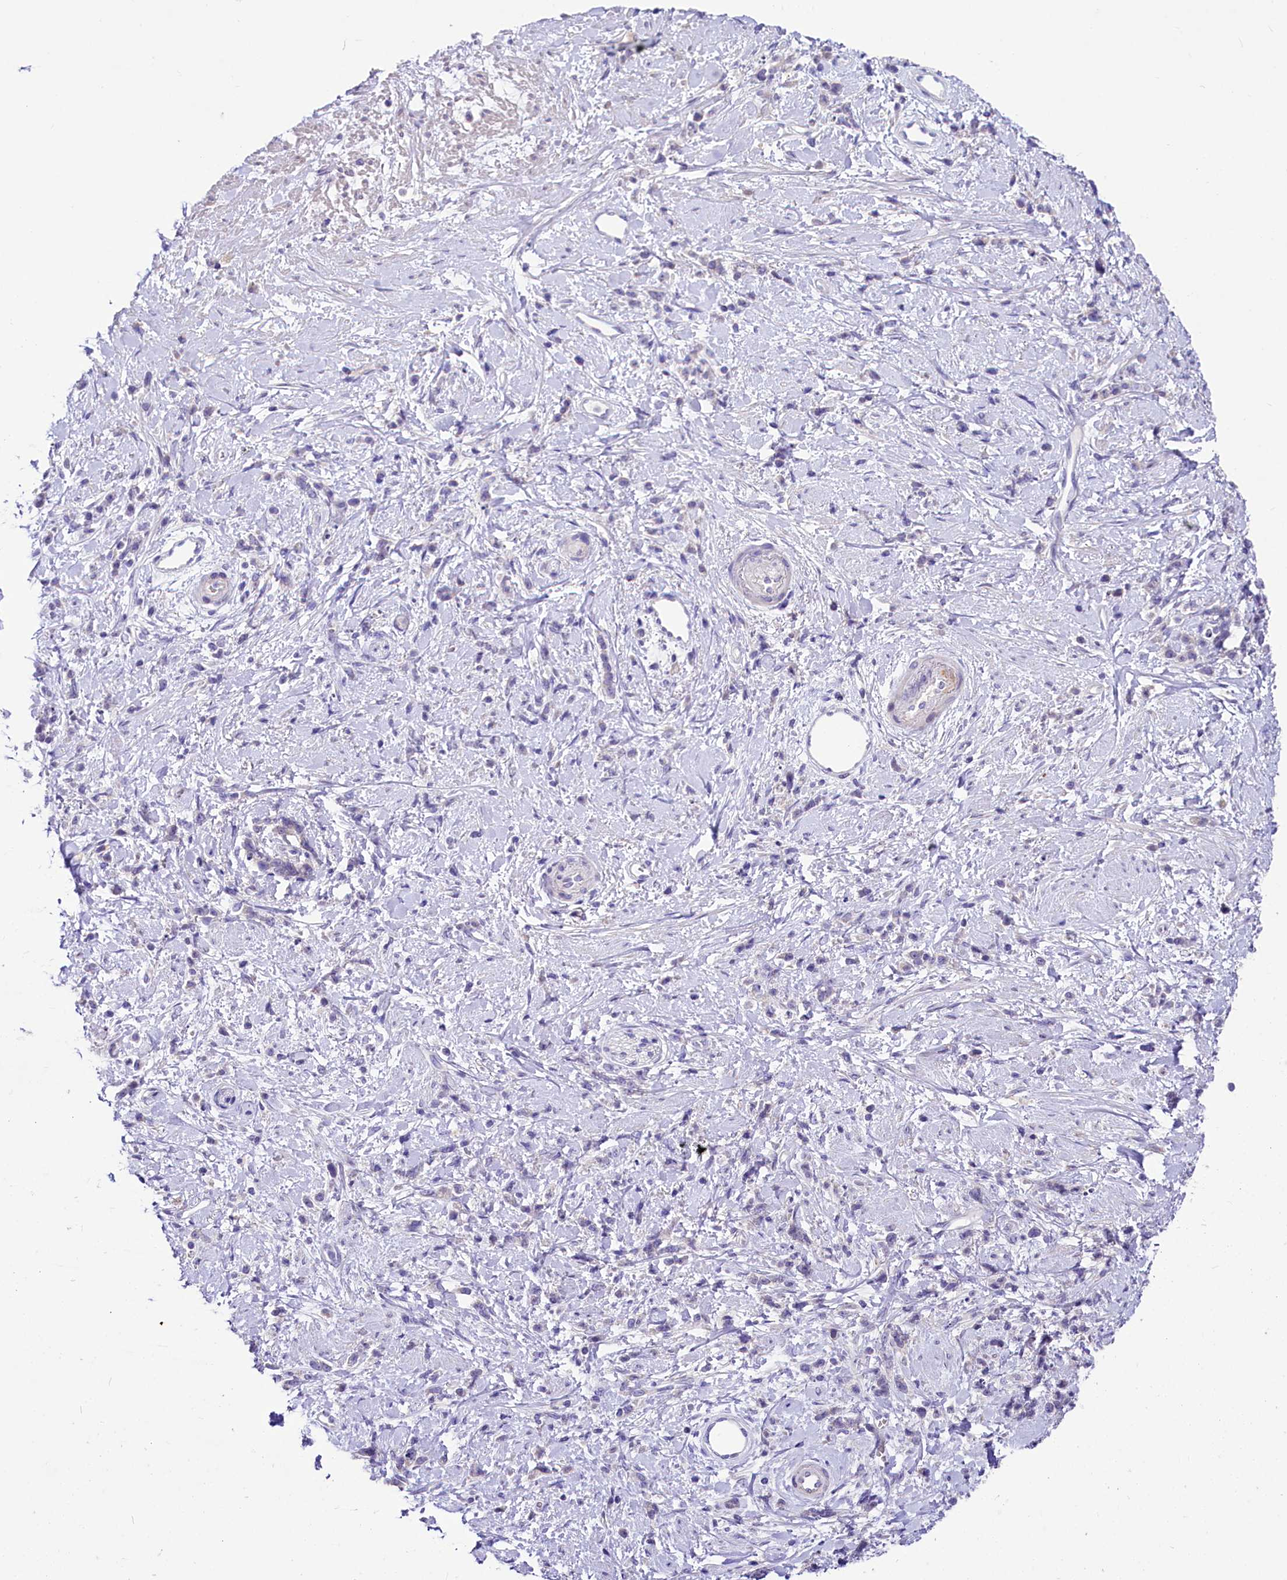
{"staining": {"intensity": "negative", "quantity": "none", "location": "none"}, "tissue": "stomach cancer", "cell_type": "Tumor cells", "image_type": "cancer", "snomed": [{"axis": "morphology", "description": "Adenocarcinoma, NOS"}, {"axis": "topography", "description": "Stomach"}], "caption": "Immunohistochemical staining of human adenocarcinoma (stomach) shows no significant expression in tumor cells.", "gene": "ABHD5", "patient": {"sex": "female", "age": 60}}